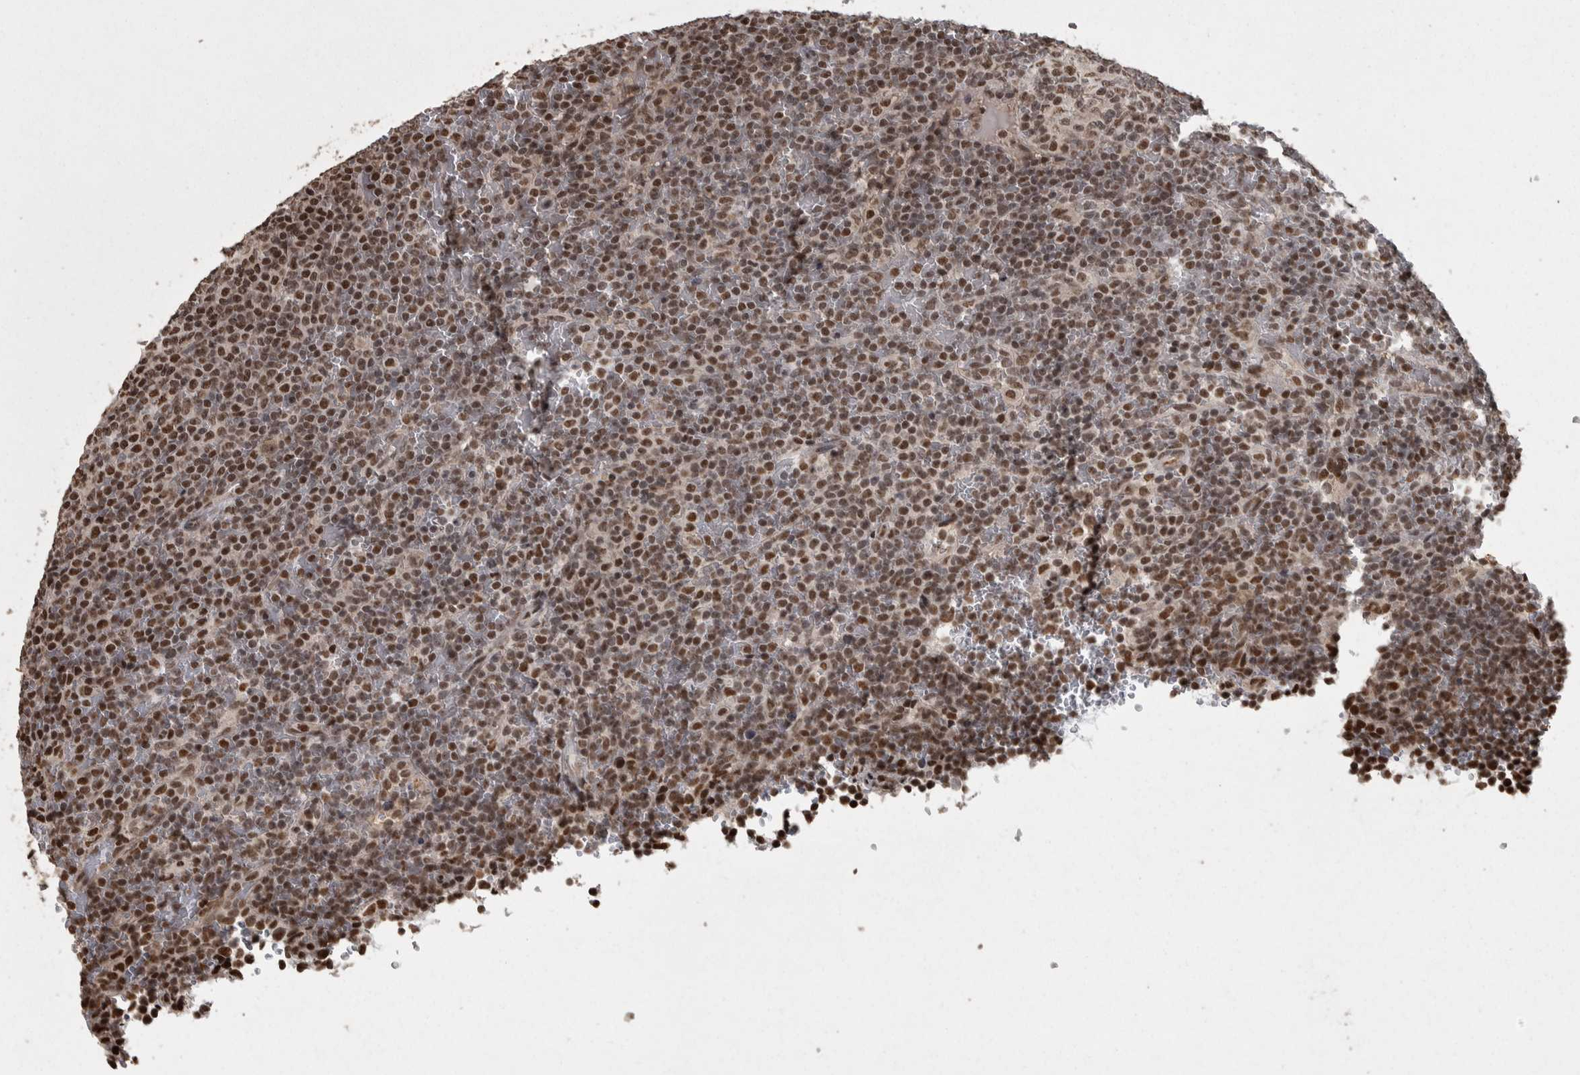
{"staining": {"intensity": "moderate", "quantity": ">75%", "location": "nuclear"}, "tissue": "lymphoma", "cell_type": "Tumor cells", "image_type": "cancer", "snomed": [{"axis": "morphology", "description": "Malignant lymphoma, non-Hodgkin's type, Low grade"}, {"axis": "topography", "description": "Spleen"}], "caption": "Immunohistochemistry of human malignant lymphoma, non-Hodgkin's type (low-grade) exhibits medium levels of moderate nuclear staining in about >75% of tumor cells.", "gene": "ZFHX4", "patient": {"sex": "female", "age": 77}}